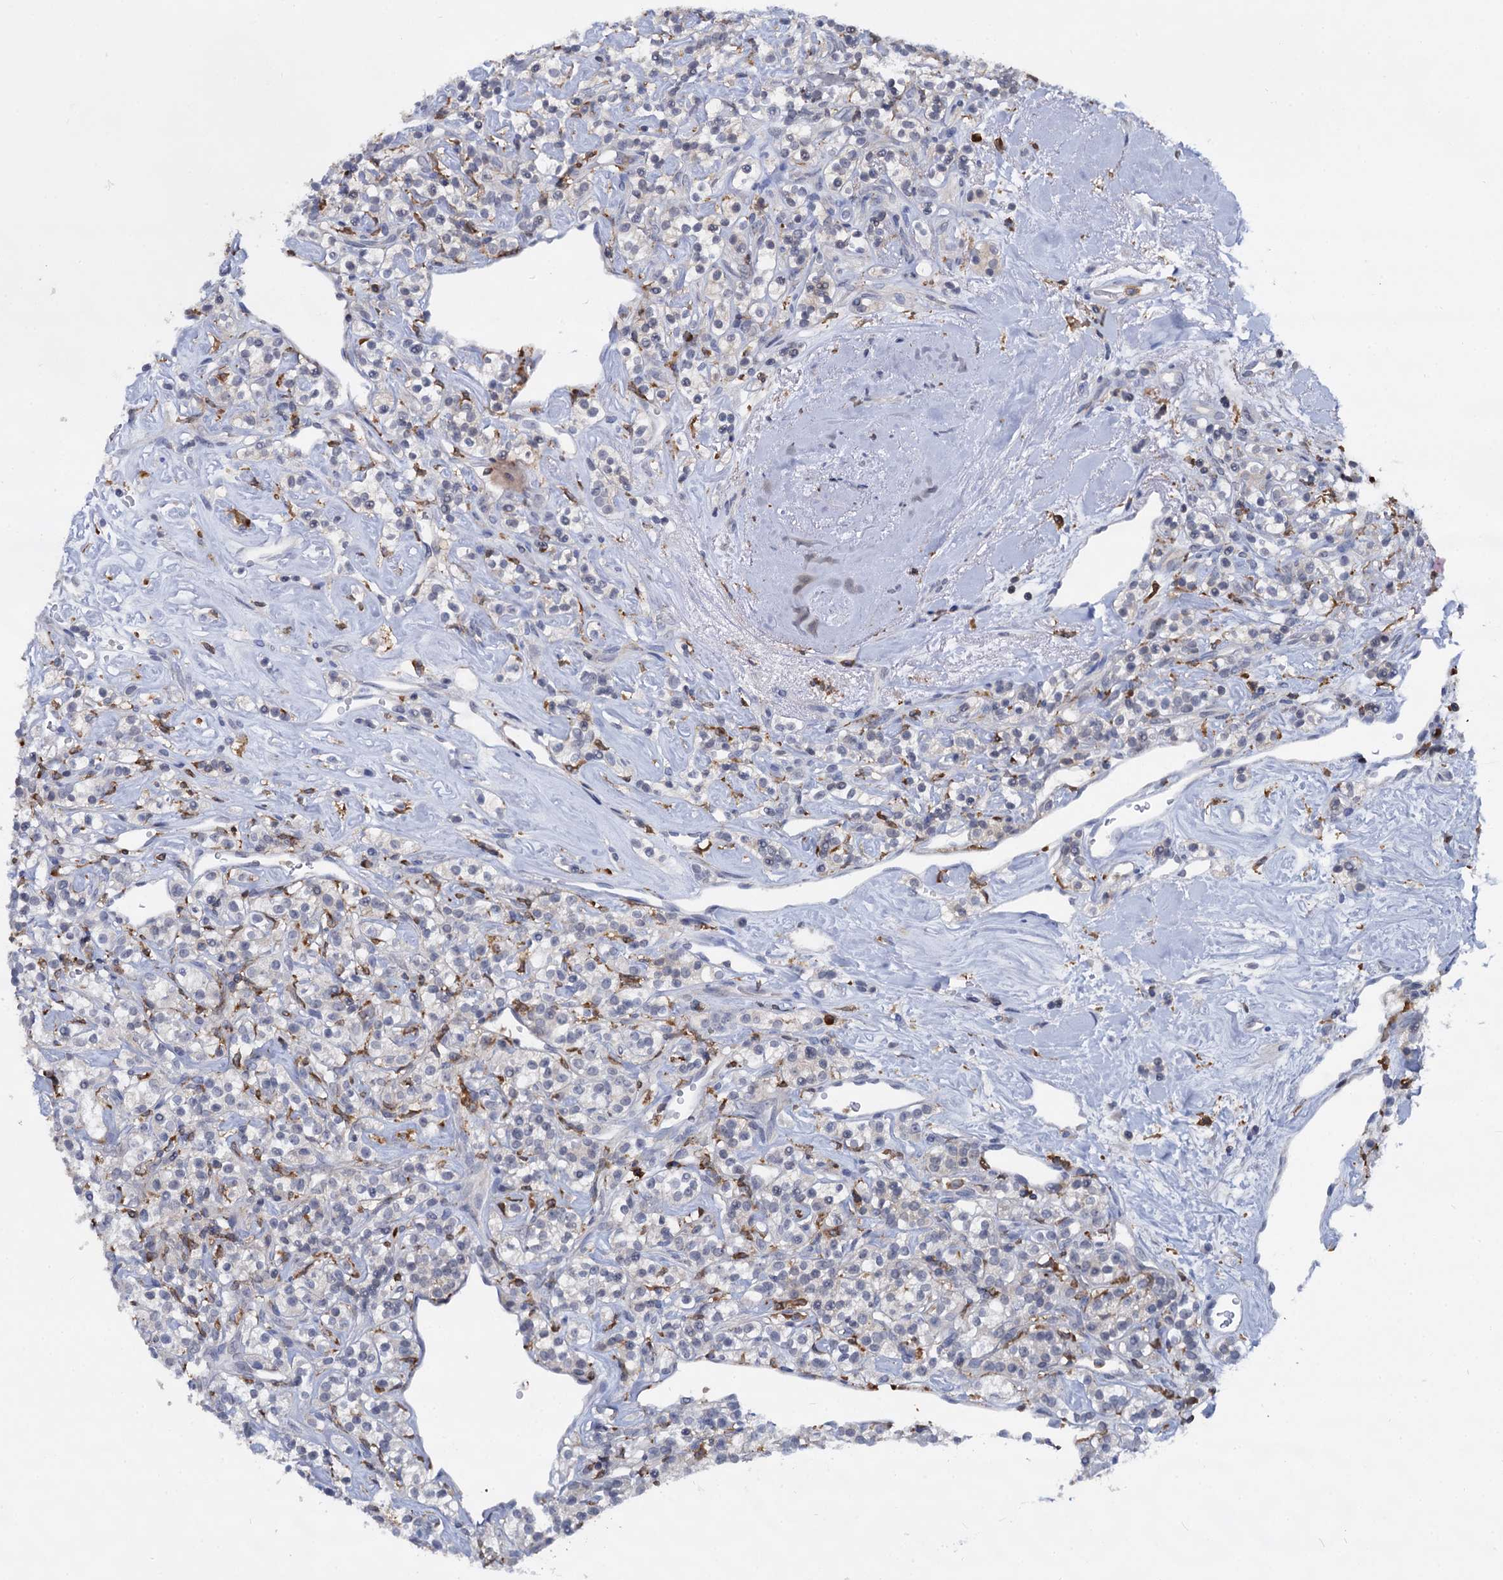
{"staining": {"intensity": "negative", "quantity": "none", "location": "none"}, "tissue": "renal cancer", "cell_type": "Tumor cells", "image_type": "cancer", "snomed": [{"axis": "morphology", "description": "Adenocarcinoma, NOS"}, {"axis": "topography", "description": "Kidney"}], "caption": "Renal cancer (adenocarcinoma) was stained to show a protein in brown. There is no significant expression in tumor cells. (DAB (3,3'-diaminobenzidine) immunohistochemistry (IHC), high magnification).", "gene": "RHOG", "patient": {"sex": "male", "age": 77}}